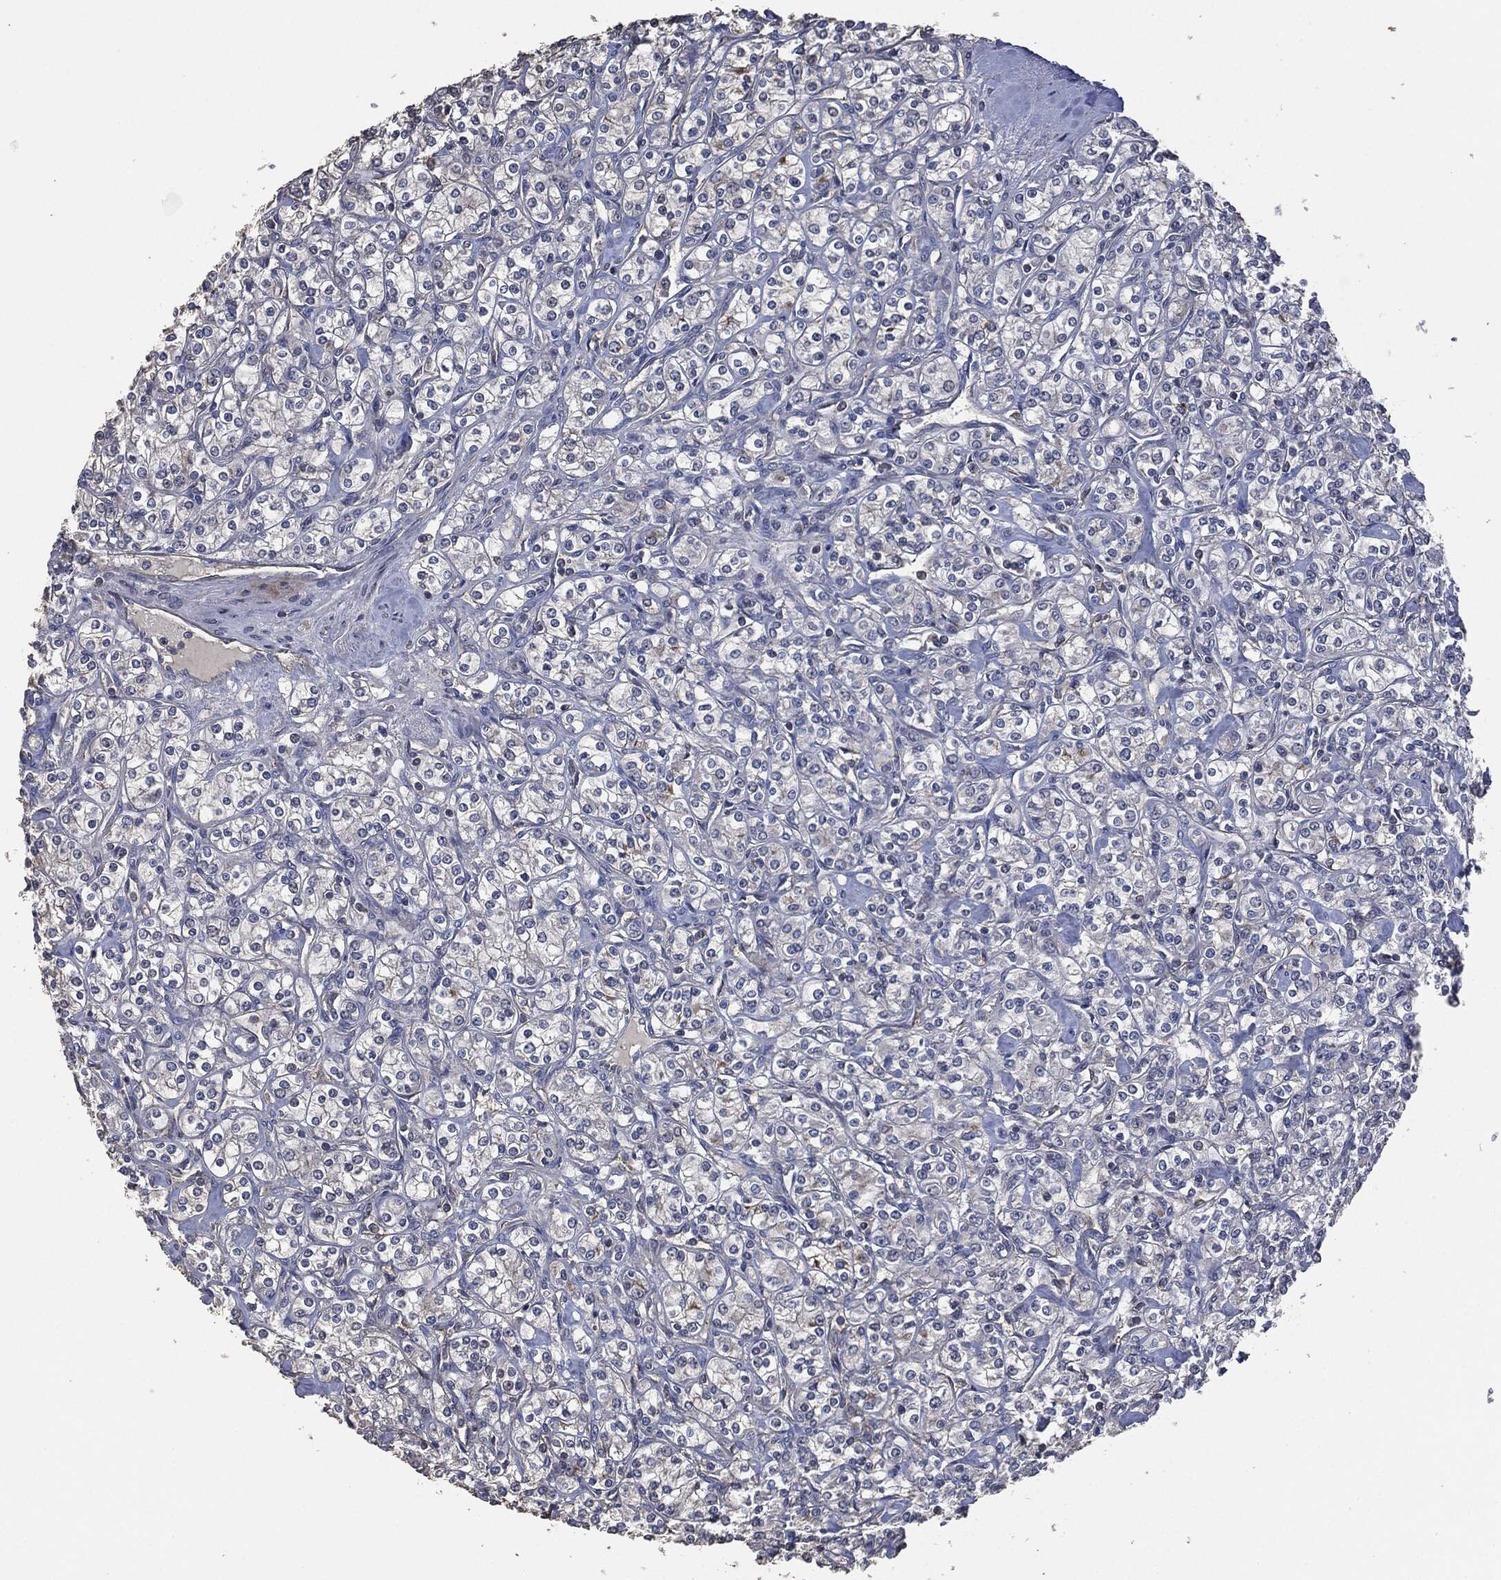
{"staining": {"intensity": "negative", "quantity": "none", "location": "none"}, "tissue": "renal cancer", "cell_type": "Tumor cells", "image_type": "cancer", "snomed": [{"axis": "morphology", "description": "Adenocarcinoma, NOS"}, {"axis": "topography", "description": "Kidney"}], "caption": "Renal adenocarcinoma was stained to show a protein in brown. There is no significant staining in tumor cells.", "gene": "MSLN", "patient": {"sex": "male", "age": 77}}